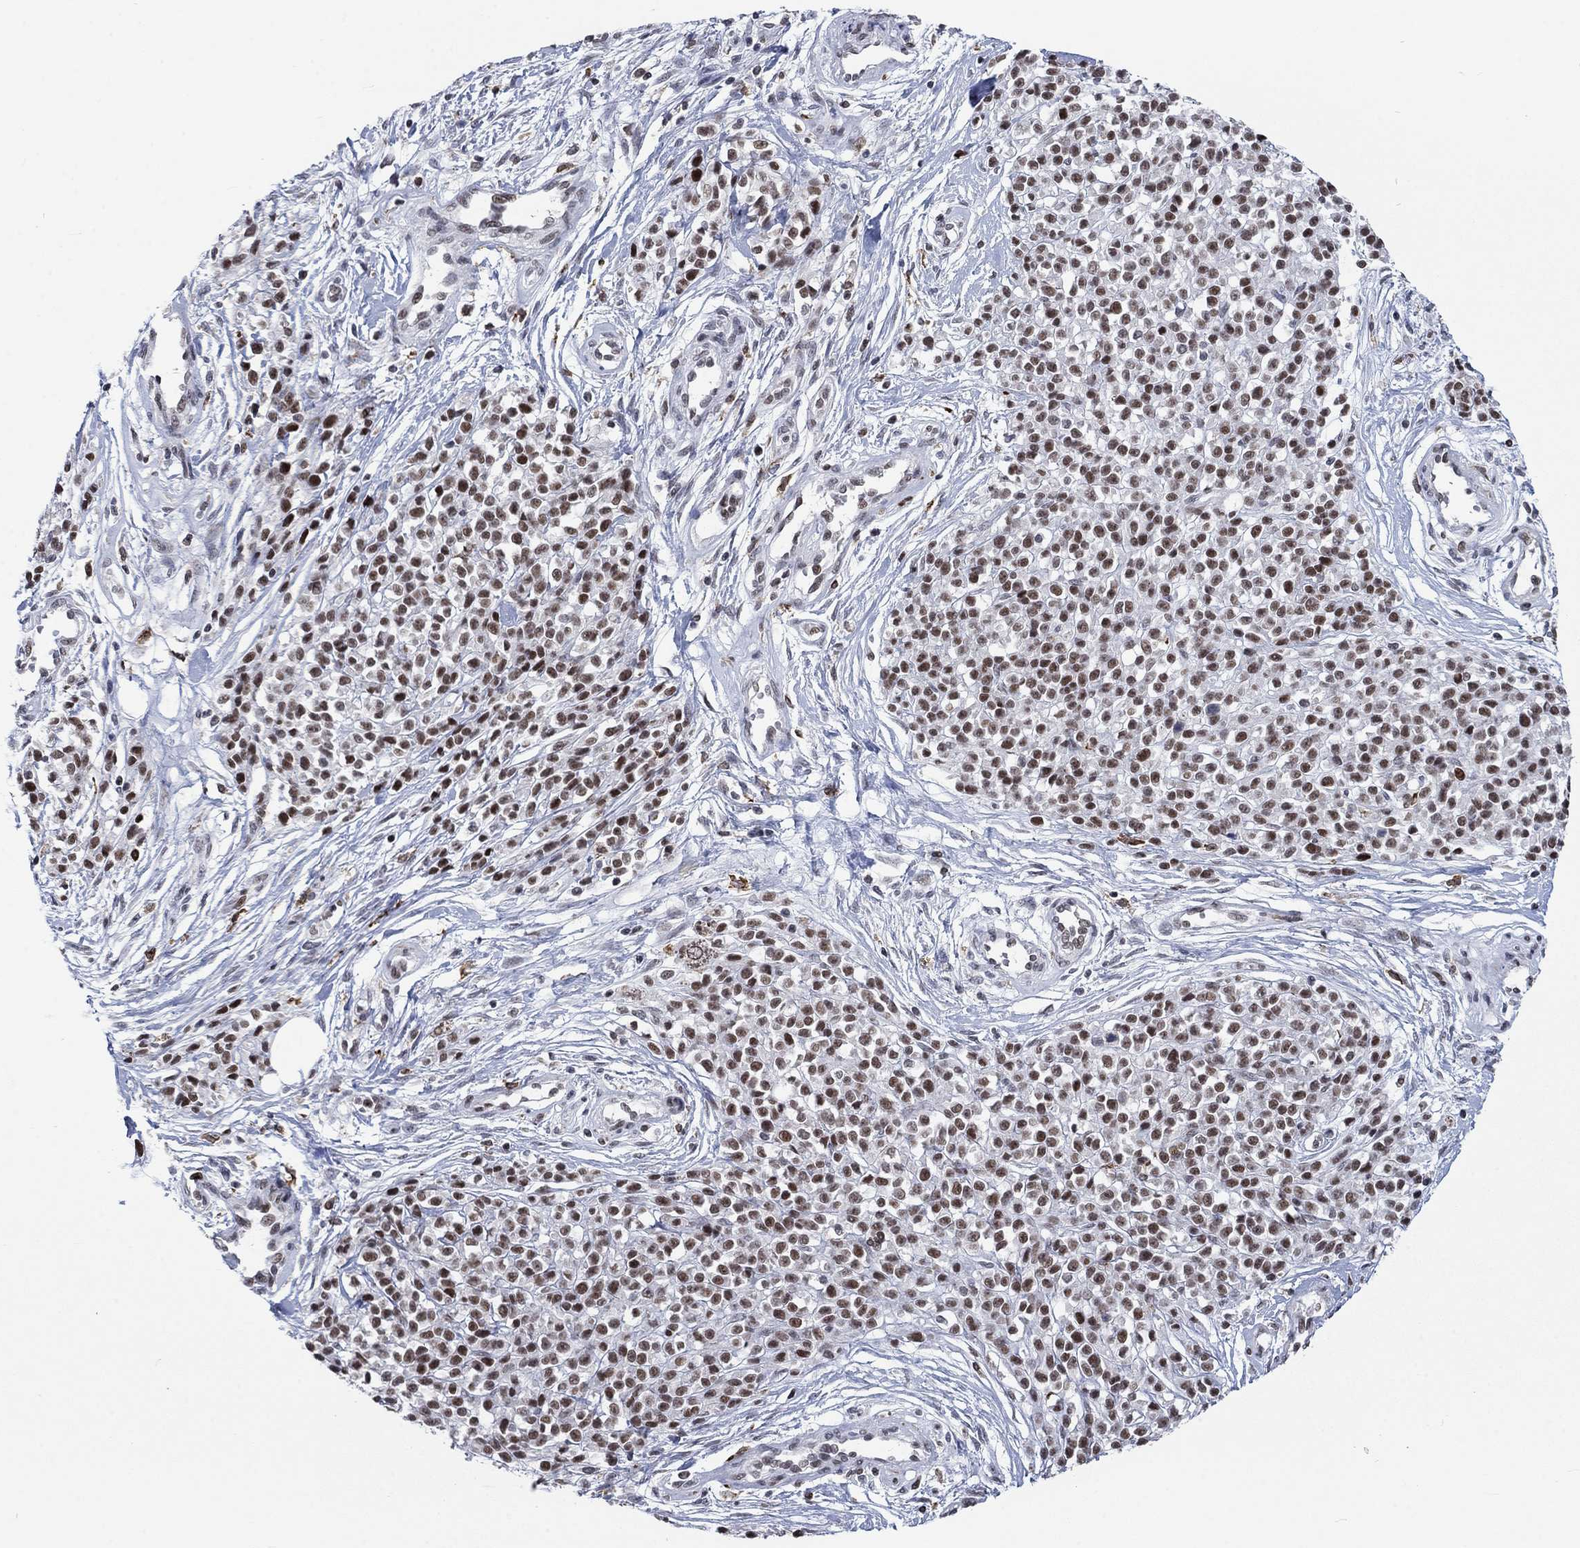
{"staining": {"intensity": "moderate", "quantity": ">75%", "location": "nuclear"}, "tissue": "melanoma", "cell_type": "Tumor cells", "image_type": "cancer", "snomed": [{"axis": "morphology", "description": "Malignant melanoma, NOS"}, {"axis": "topography", "description": "Skin"}, {"axis": "topography", "description": "Skin of trunk"}], "caption": "A brown stain highlights moderate nuclear expression of a protein in malignant melanoma tumor cells.", "gene": "HCFC1", "patient": {"sex": "male", "age": 74}}